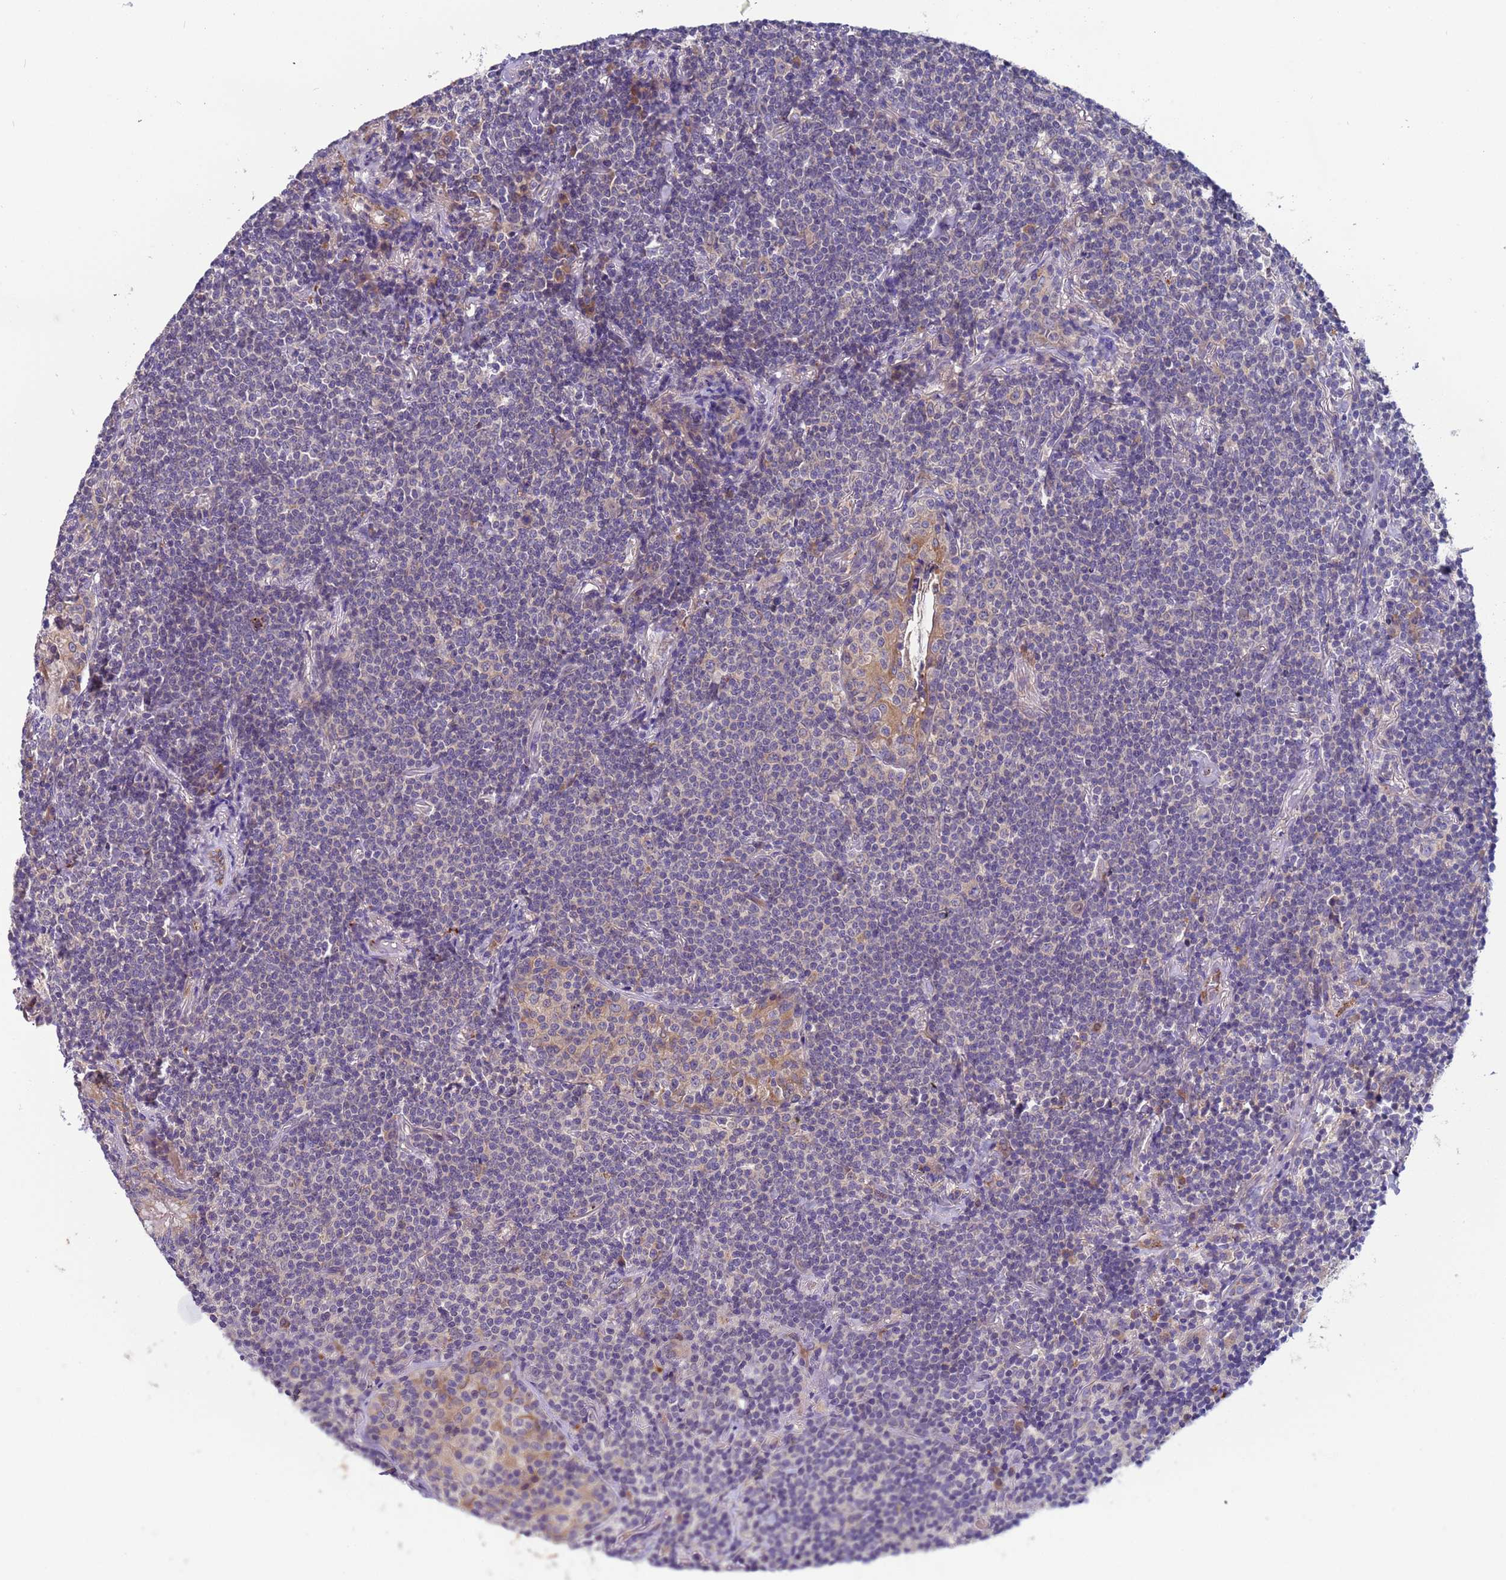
{"staining": {"intensity": "negative", "quantity": "none", "location": "none"}, "tissue": "lymphoma", "cell_type": "Tumor cells", "image_type": "cancer", "snomed": [{"axis": "morphology", "description": "Malignant lymphoma, non-Hodgkin's type, Low grade"}, {"axis": "topography", "description": "Lung"}], "caption": "Image shows no significant protein staining in tumor cells of lymphoma.", "gene": "ZNF248", "patient": {"sex": "female", "age": 71}}